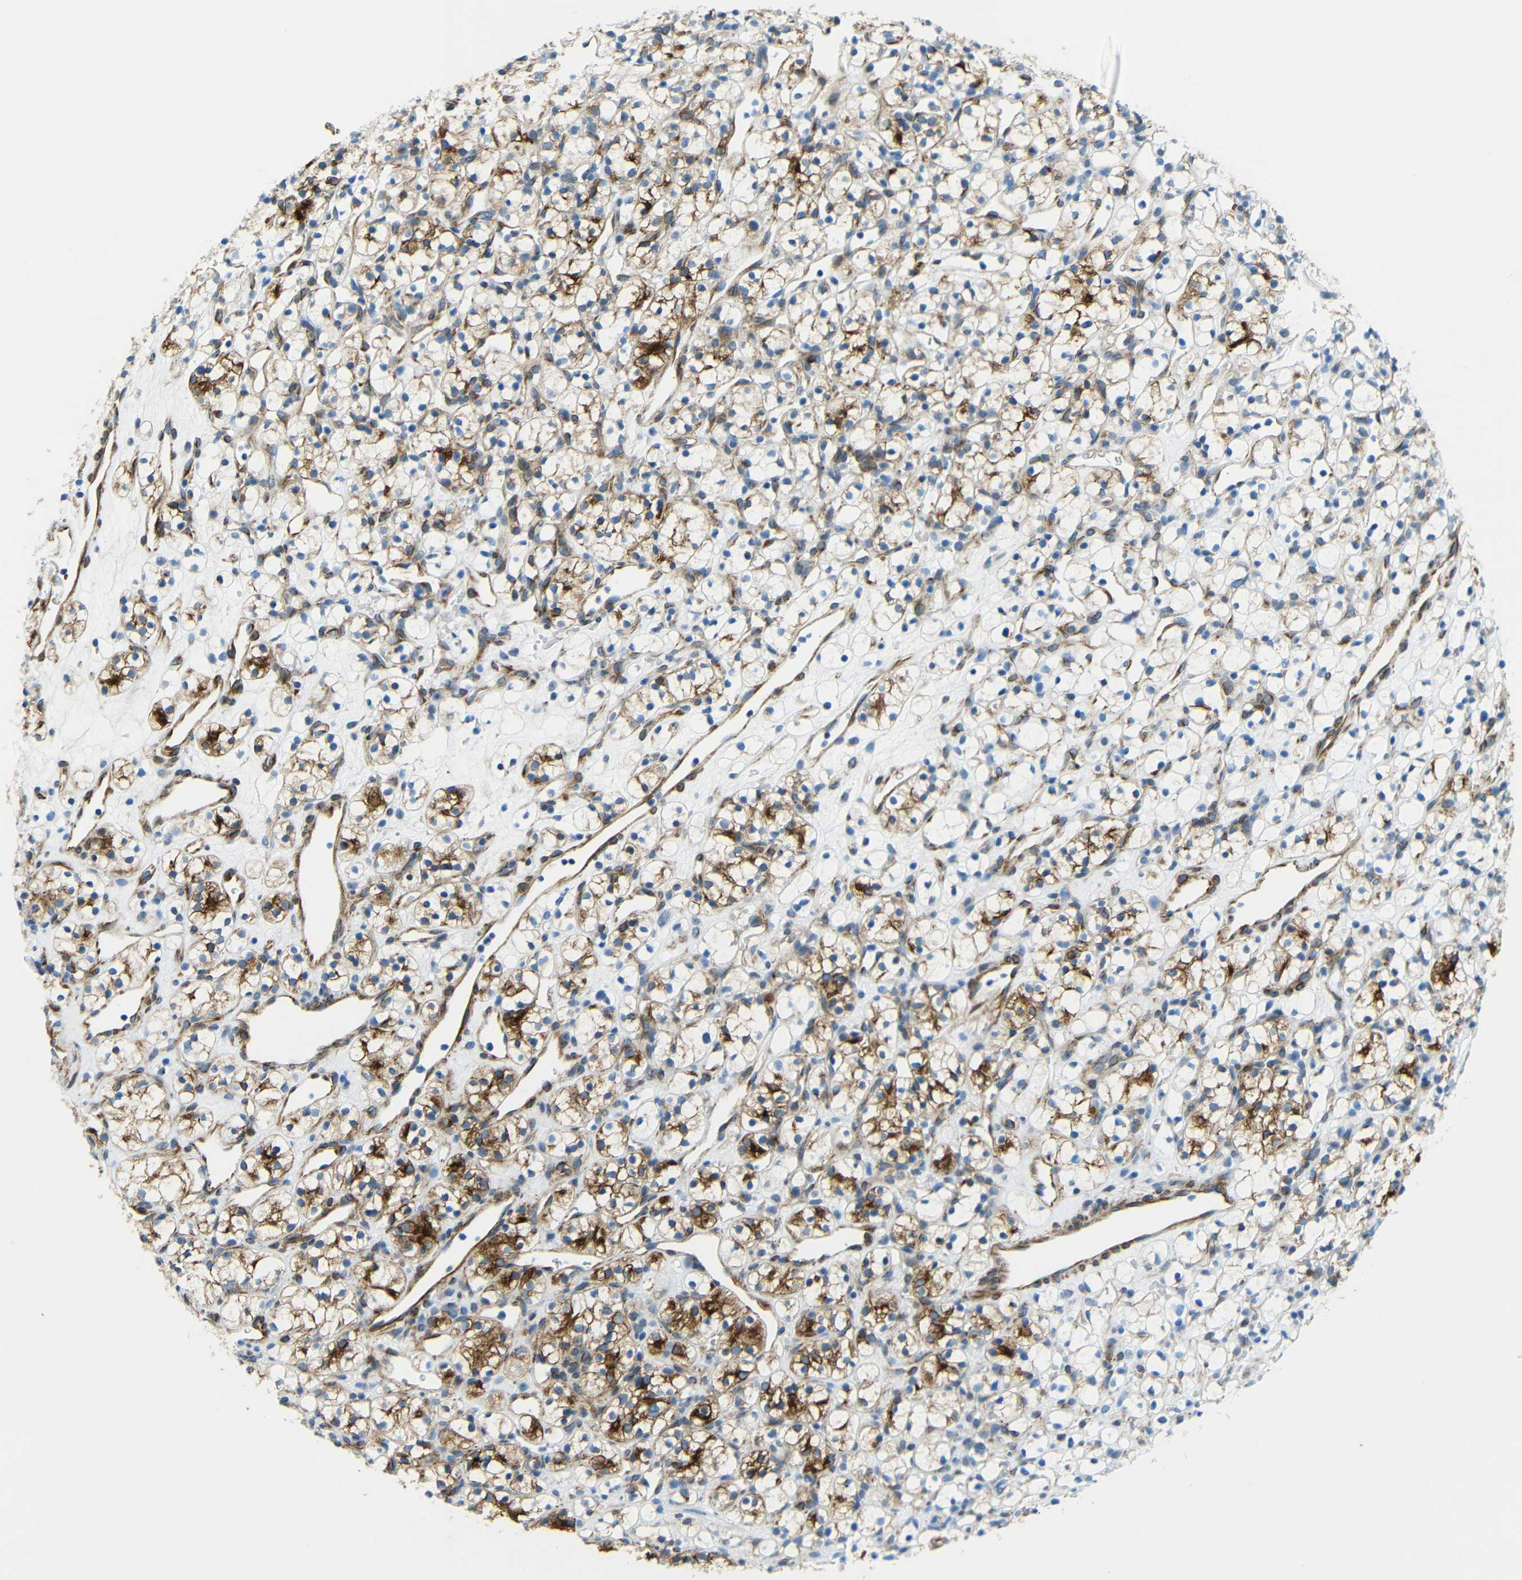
{"staining": {"intensity": "strong", "quantity": ">75%", "location": "cytoplasmic/membranous"}, "tissue": "renal cancer", "cell_type": "Tumor cells", "image_type": "cancer", "snomed": [{"axis": "morphology", "description": "Adenocarcinoma, NOS"}, {"axis": "topography", "description": "Kidney"}], "caption": "Immunohistochemical staining of renal cancer (adenocarcinoma) displays strong cytoplasmic/membranous protein staining in approximately >75% of tumor cells.", "gene": "TUBB4B", "patient": {"sex": "female", "age": 60}}